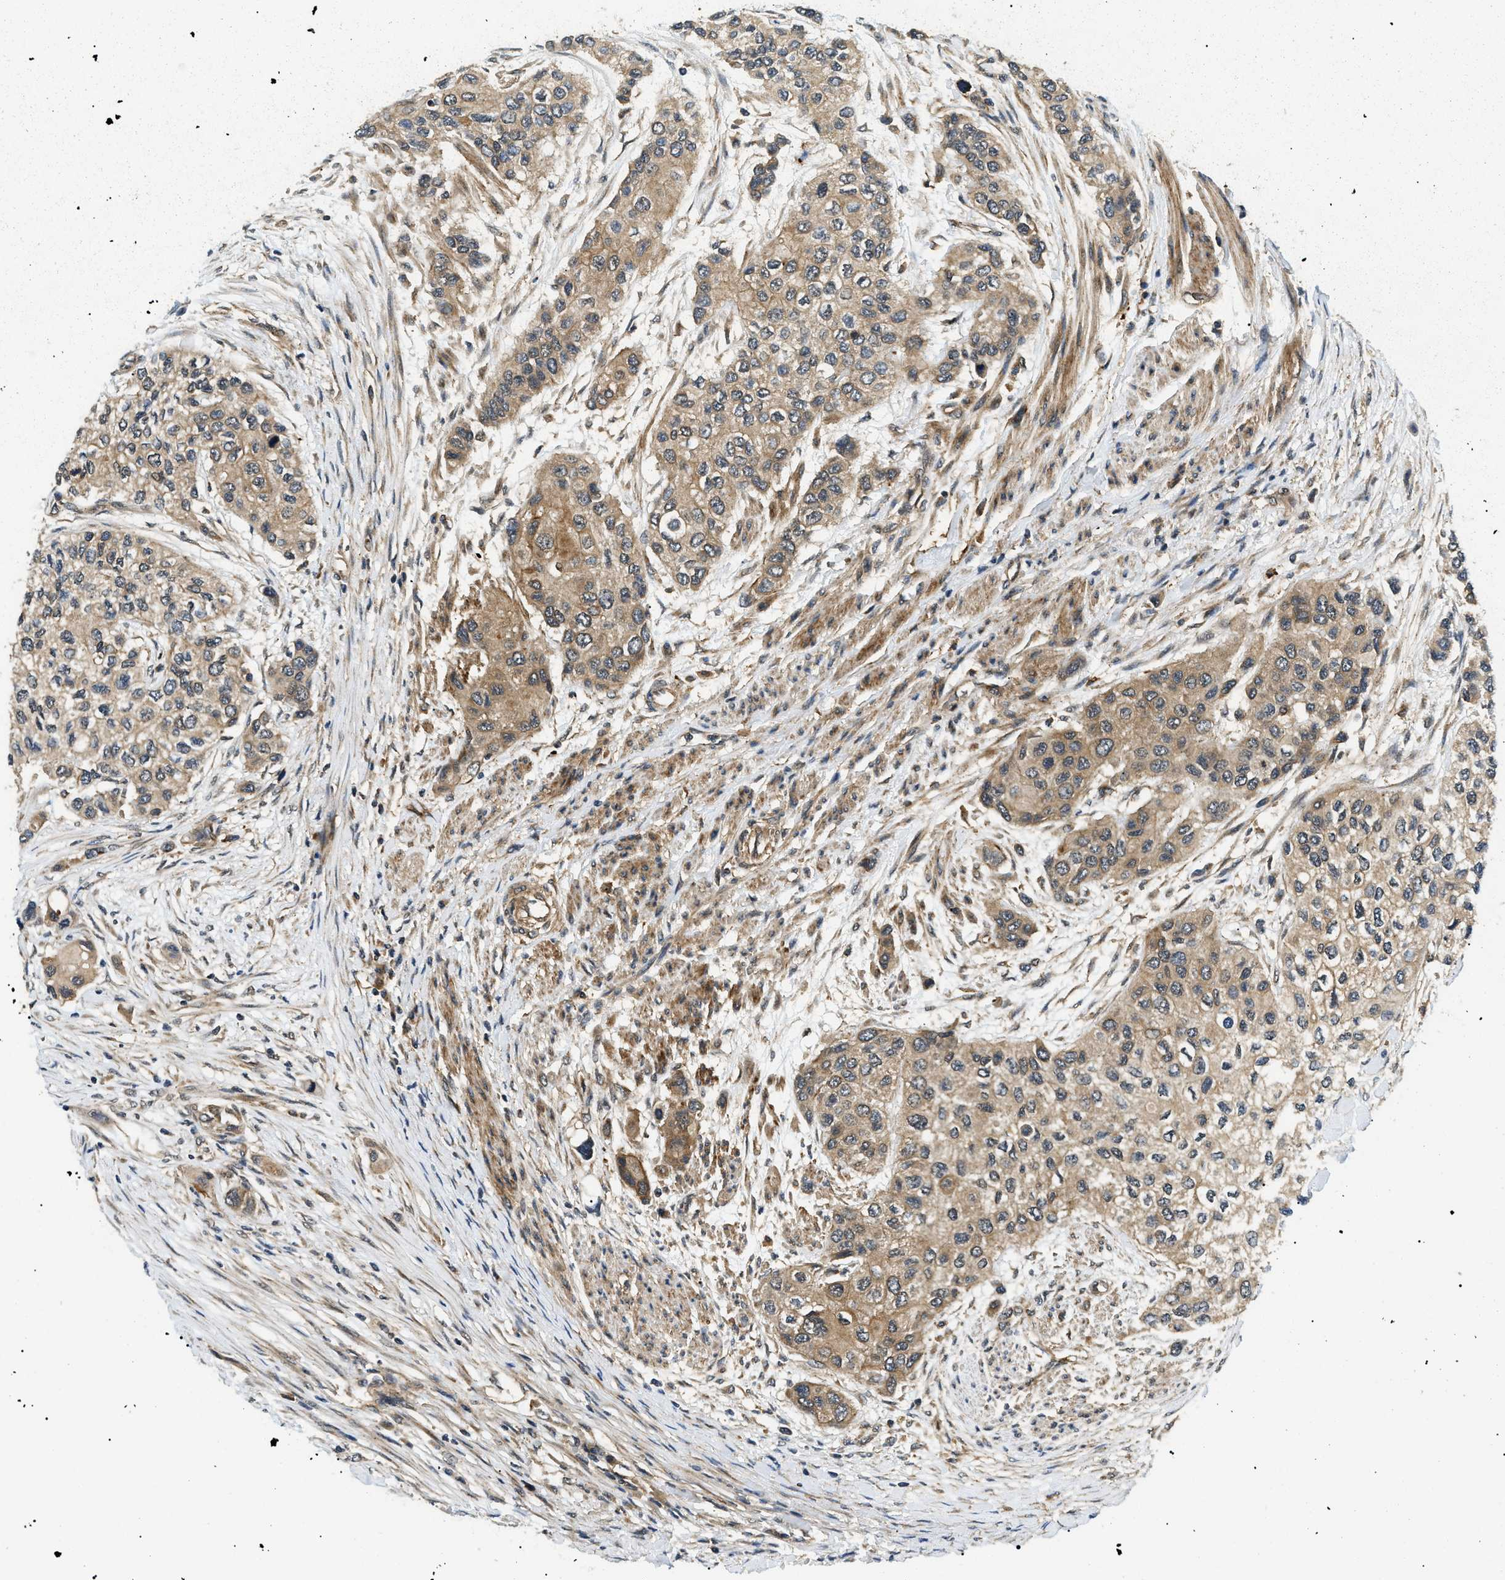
{"staining": {"intensity": "weak", "quantity": ">75%", "location": "cytoplasmic/membranous"}, "tissue": "urothelial cancer", "cell_type": "Tumor cells", "image_type": "cancer", "snomed": [{"axis": "morphology", "description": "Urothelial carcinoma, High grade"}, {"axis": "topography", "description": "Urinary bladder"}], "caption": "Immunohistochemical staining of human urothelial cancer reveals low levels of weak cytoplasmic/membranous staining in about >75% of tumor cells.", "gene": "ATP6AP1", "patient": {"sex": "female", "age": 56}}